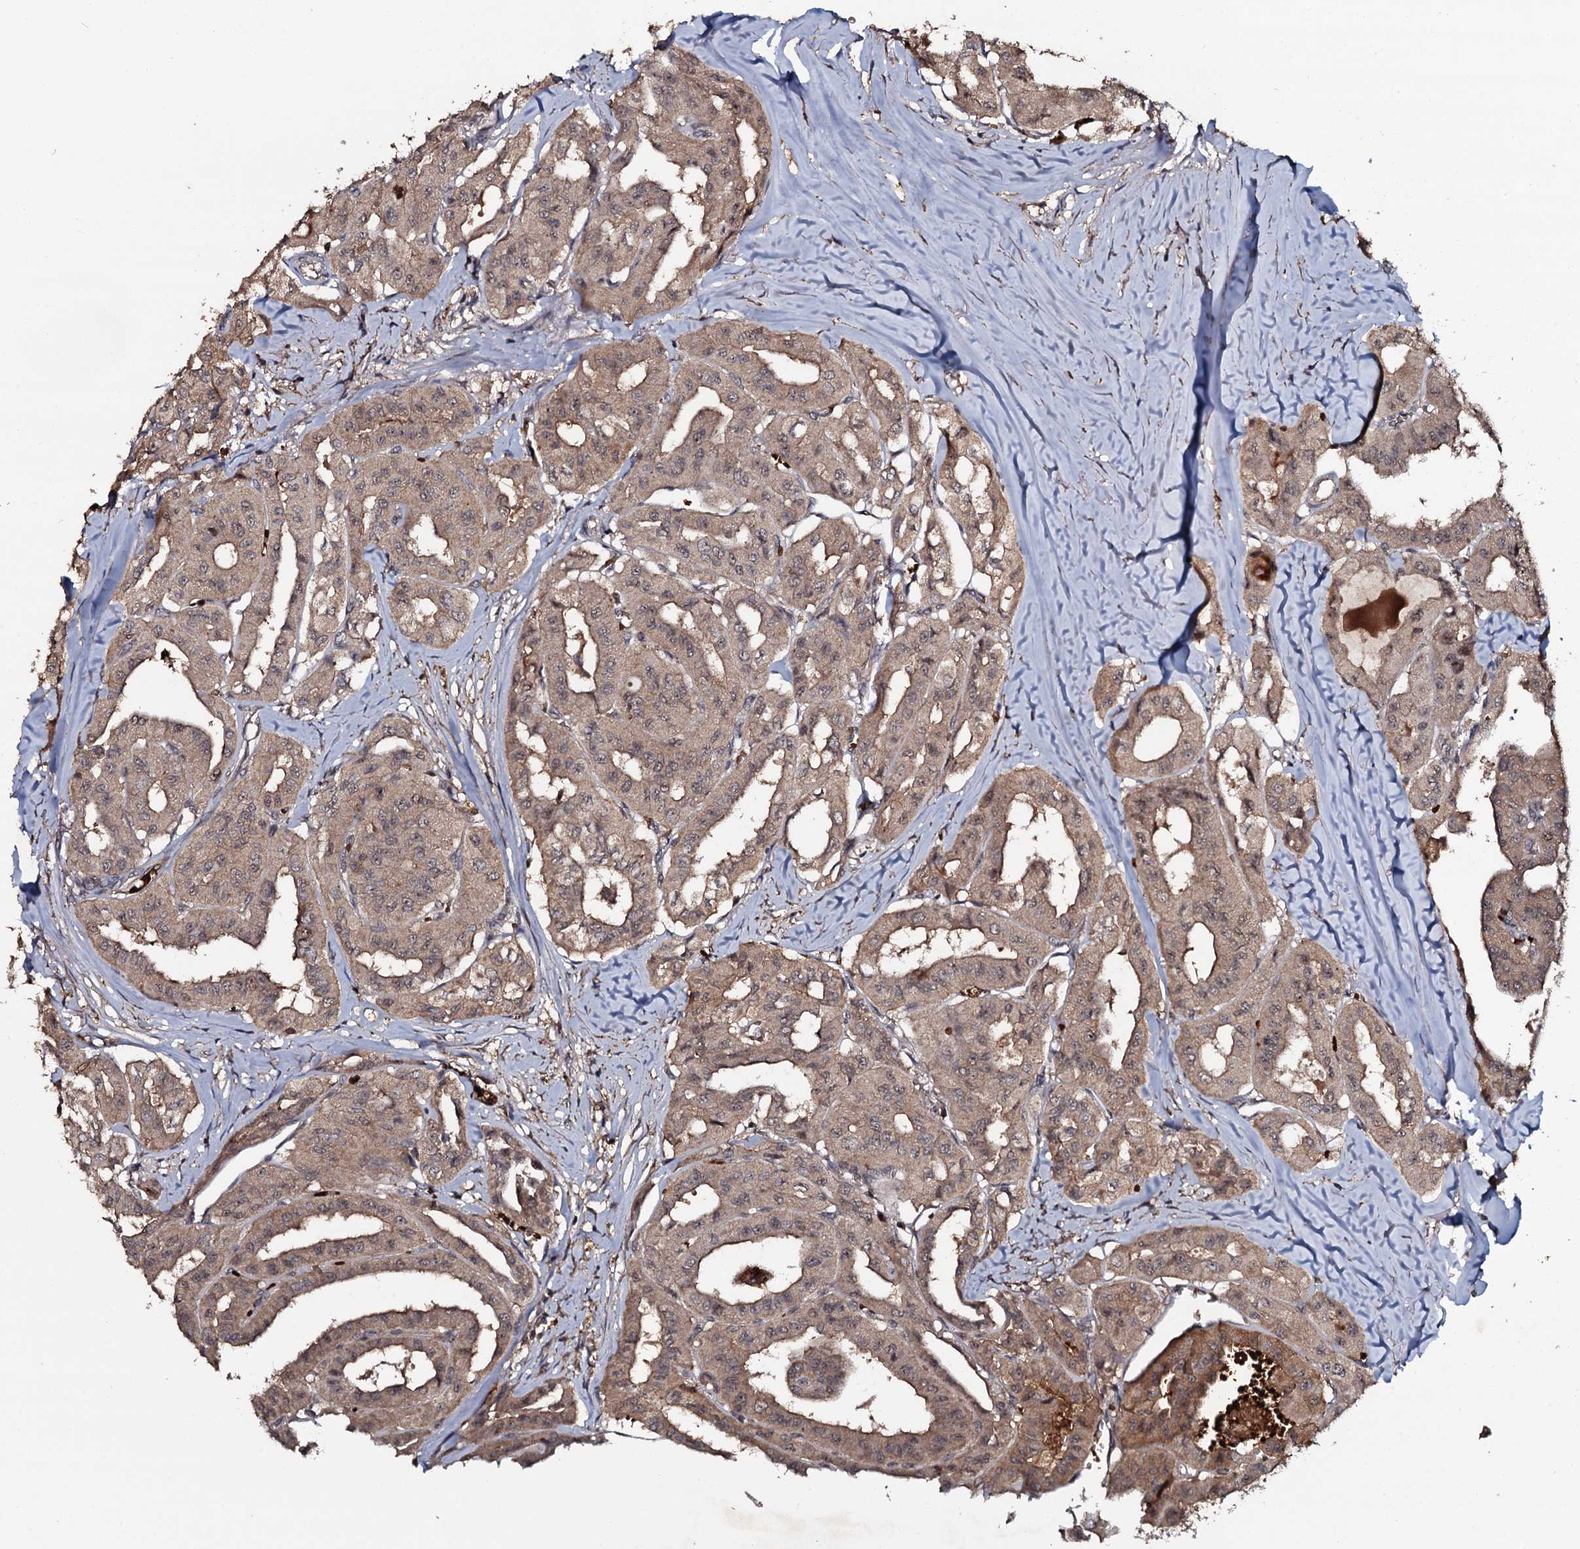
{"staining": {"intensity": "moderate", "quantity": ">75%", "location": "cytoplasmic/membranous,nuclear"}, "tissue": "thyroid cancer", "cell_type": "Tumor cells", "image_type": "cancer", "snomed": [{"axis": "morphology", "description": "Papillary adenocarcinoma, NOS"}, {"axis": "topography", "description": "Thyroid gland"}], "caption": "Protein expression analysis of human thyroid cancer (papillary adenocarcinoma) reveals moderate cytoplasmic/membranous and nuclear staining in about >75% of tumor cells.", "gene": "ADGRG3", "patient": {"sex": "female", "age": 59}}